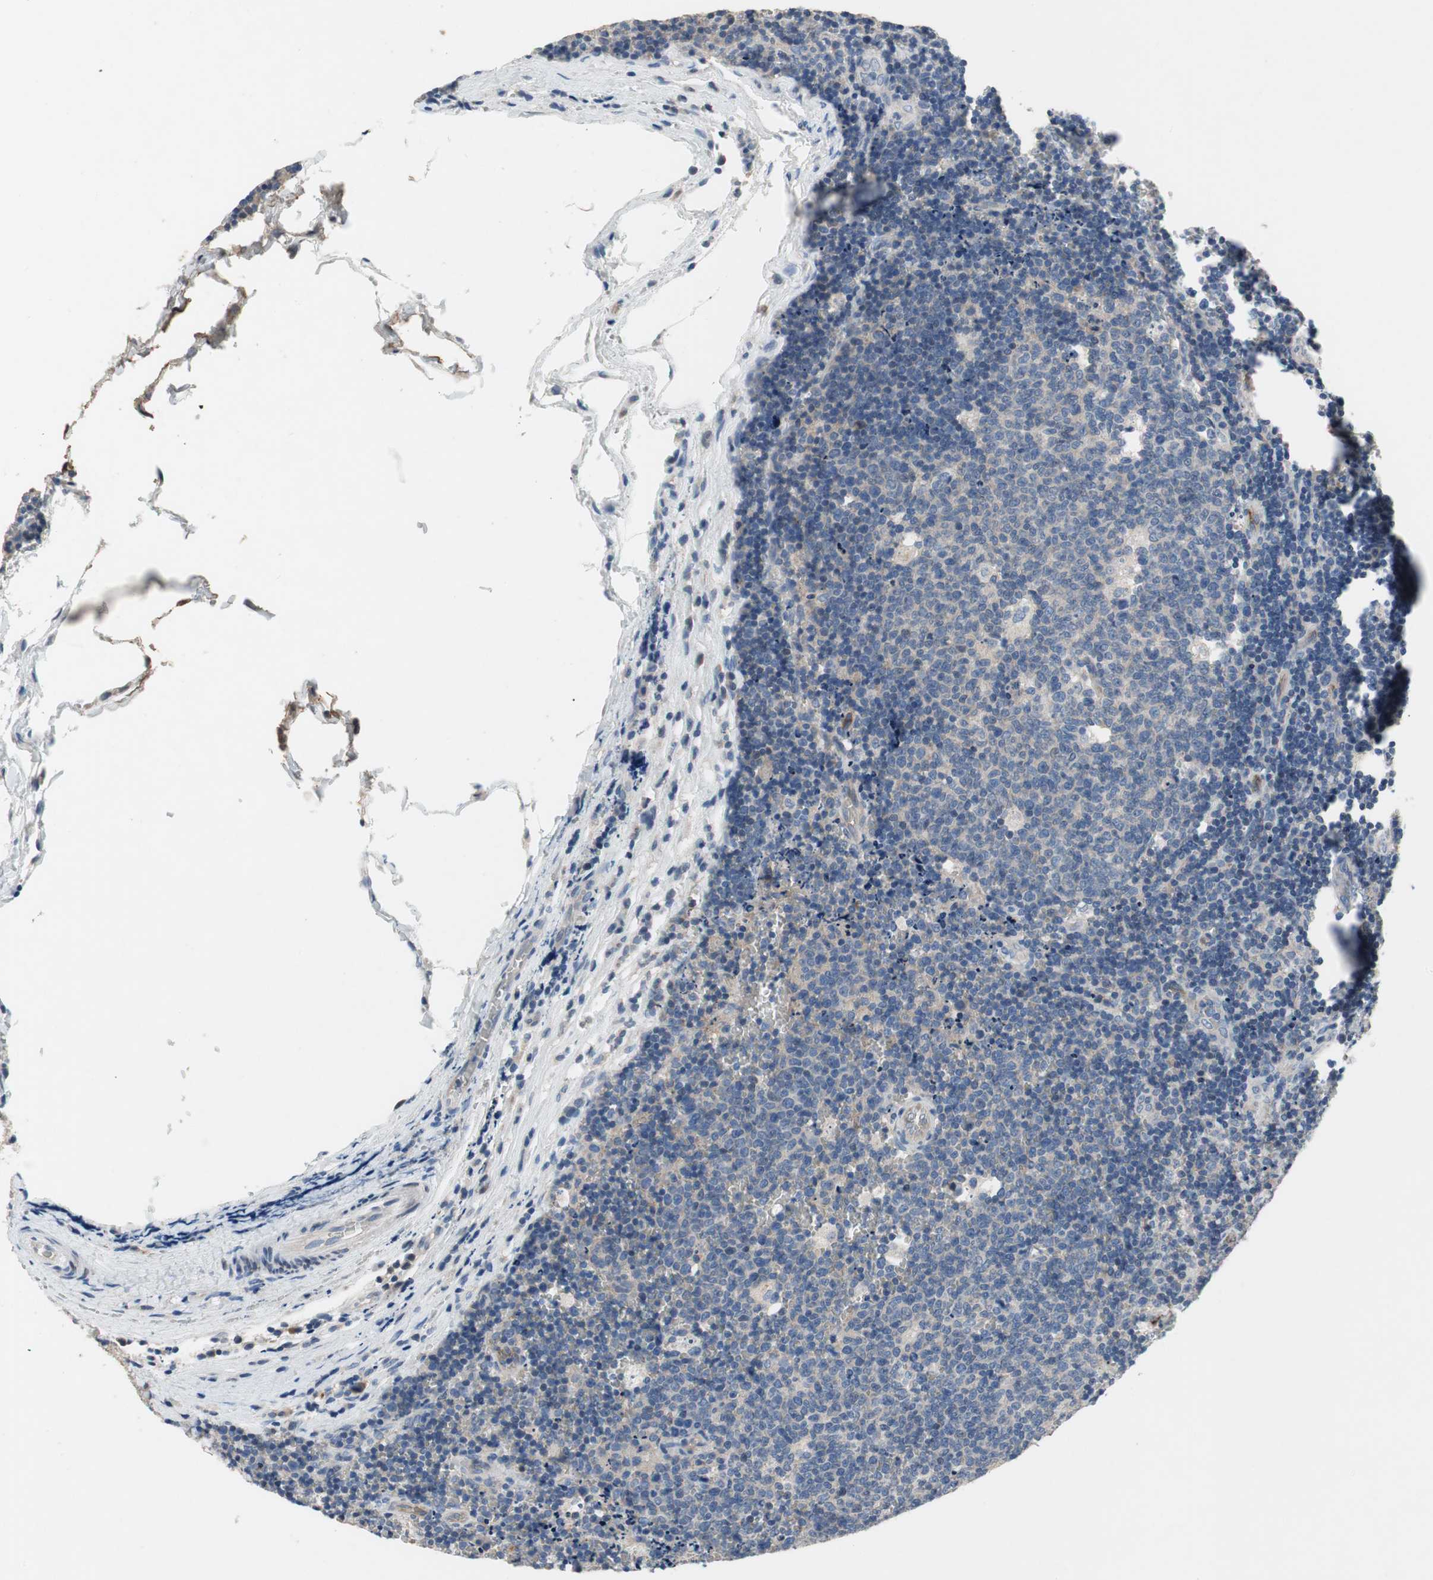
{"staining": {"intensity": "negative", "quantity": "none", "location": "none"}, "tissue": "lymph node", "cell_type": "Germinal center cells", "image_type": "normal", "snomed": [{"axis": "morphology", "description": "Normal tissue, NOS"}, {"axis": "topography", "description": "Lymph node"}, {"axis": "topography", "description": "Salivary gland"}], "caption": "Lymph node stained for a protein using immunohistochemistry reveals no positivity germinal center cells.", "gene": "ALPL", "patient": {"sex": "male", "age": 8}}